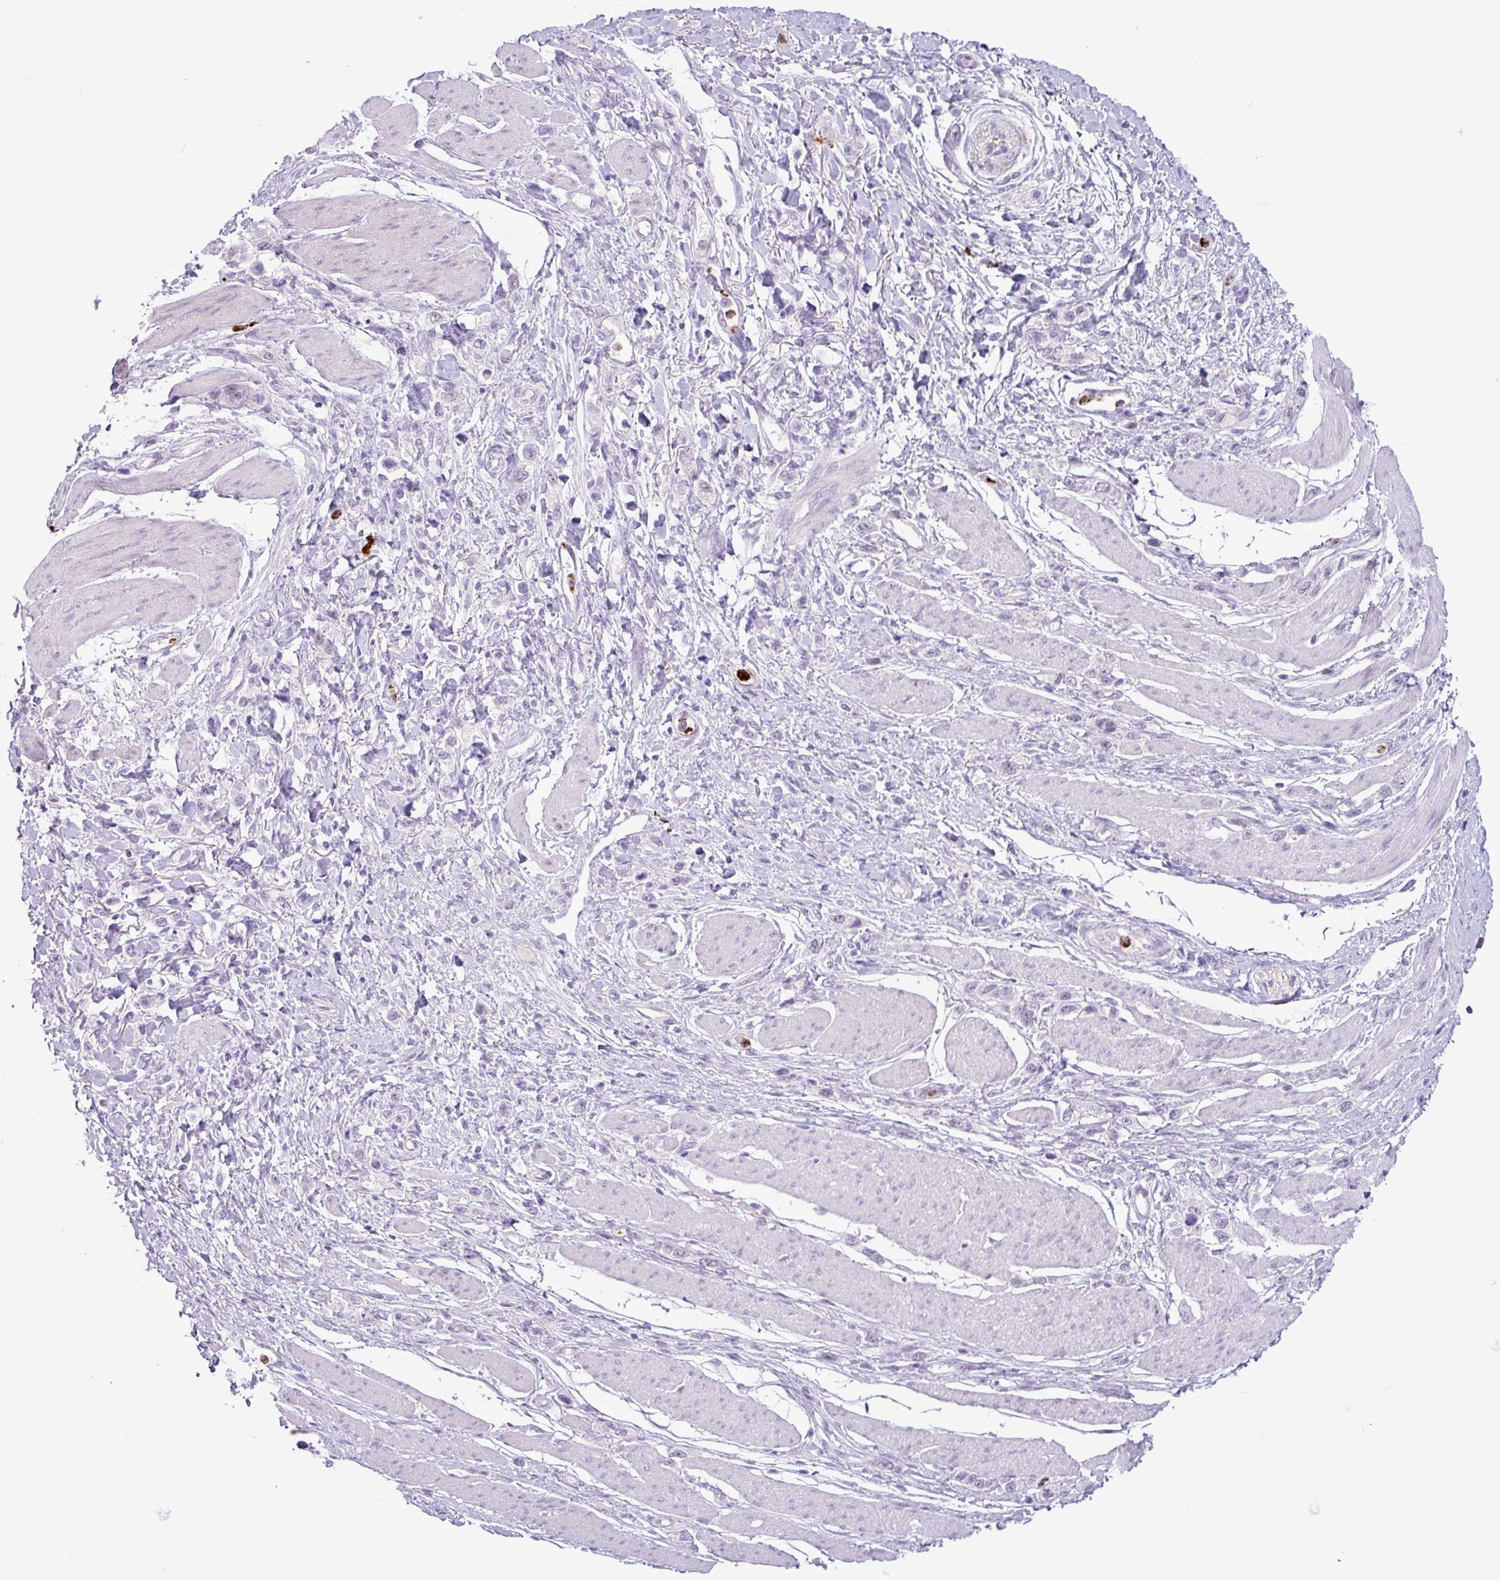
{"staining": {"intensity": "negative", "quantity": "none", "location": "none"}, "tissue": "stomach cancer", "cell_type": "Tumor cells", "image_type": "cancer", "snomed": [{"axis": "morphology", "description": "Adenocarcinoma, NOS"}, {"axis": "topography", "description": "Stomach"}], "caption": "A photomicrograph of human adenocarcinoma (stomach) is negative for staining in tumor cells.", "gene": "TMEM178A", "patient": {"sex": "female", "age": 65}}